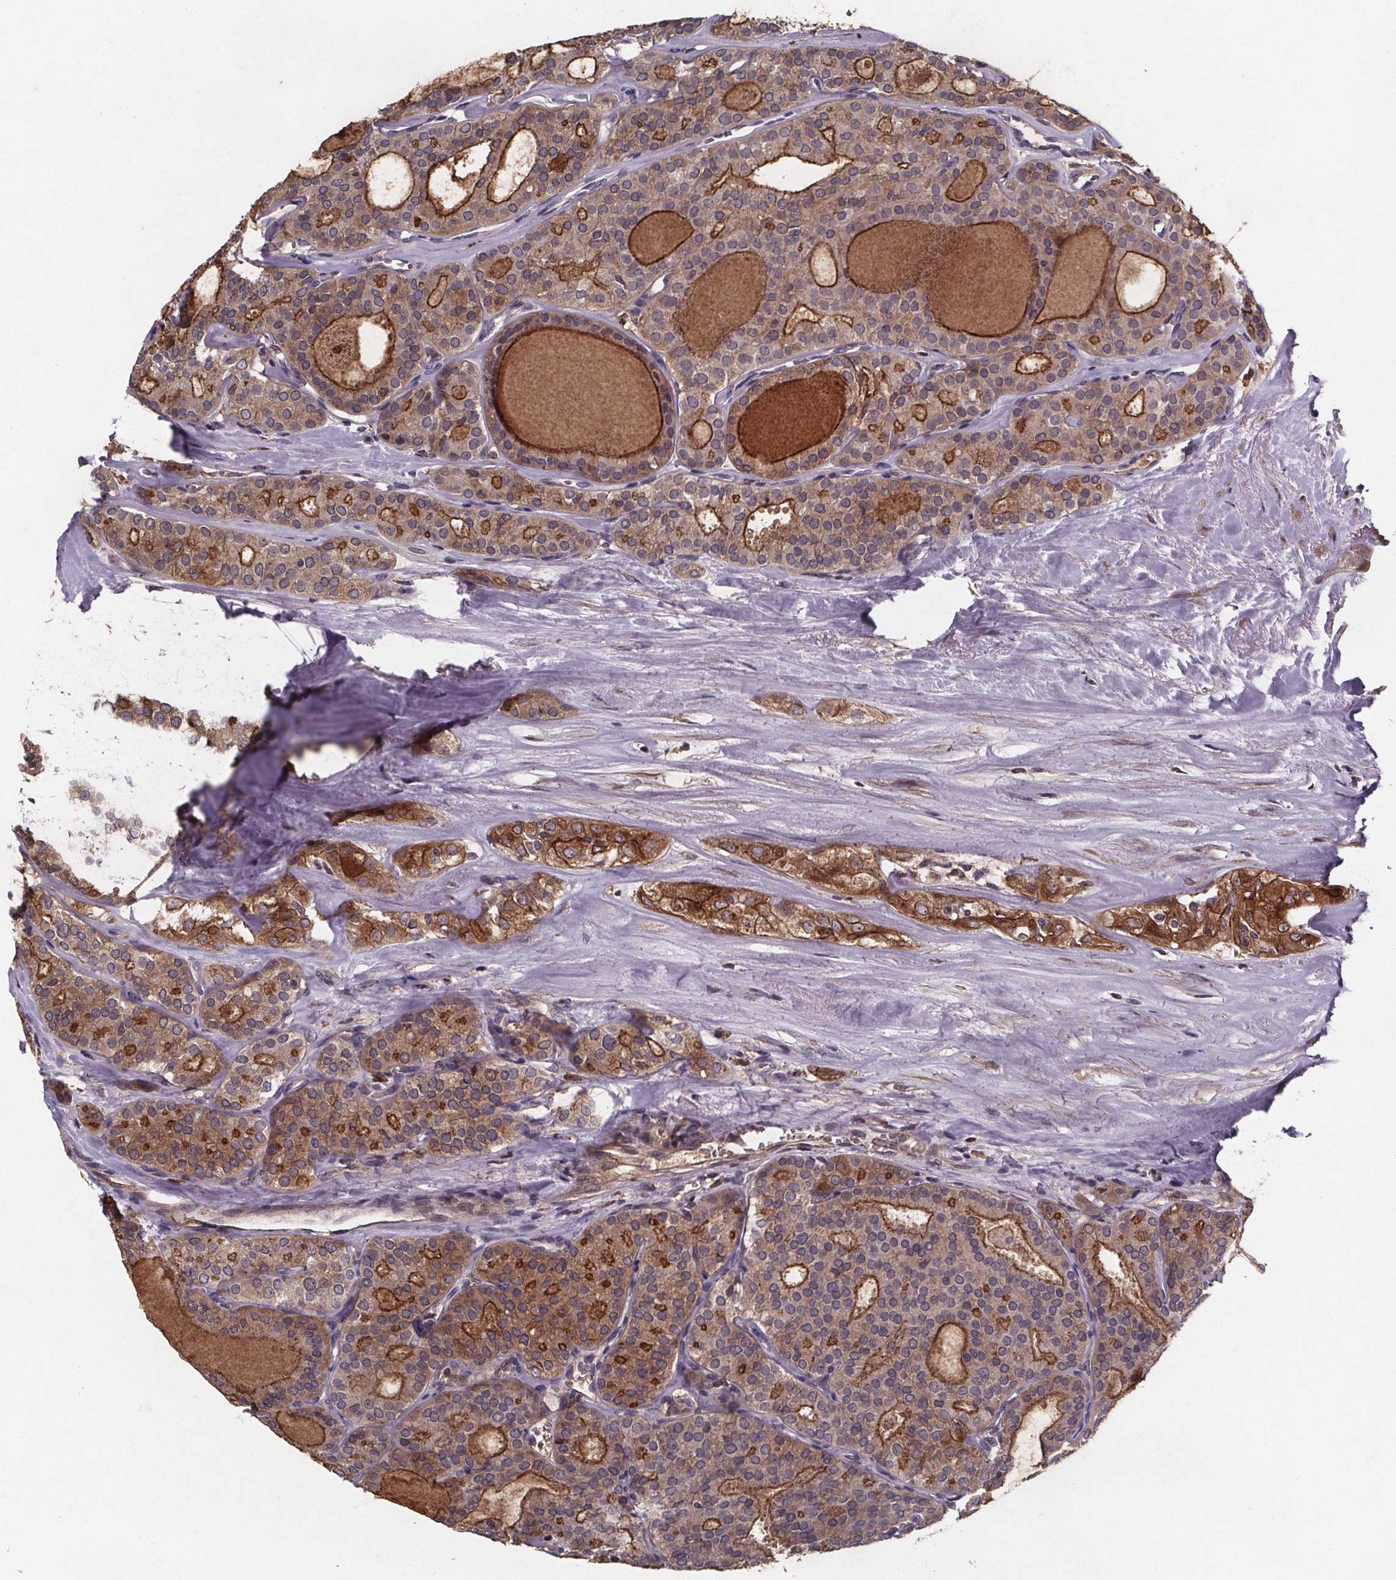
{"staining": {"intensity": "moderate", "quantity": ">75%", "location": "cytoplasmic/membranous"}, "tissue": "thyroid cancer", "cell_type": "Tumor cells", "image_type": "cancer", "snomed": [{"axis": "morphology", "description": "Follicular adenoma carcinoma, NOS"}, {"axis": "topography", "description": "Thyroid gland"}], "caption": "Moderate cytoplasmic/membranous staining for a protein is seen in approximately >75% of tumor cells of thyroid cancer using immunohistochemistry.", "gene": "FASTKD3", "patient": {"sex": "male", "age": 75}}